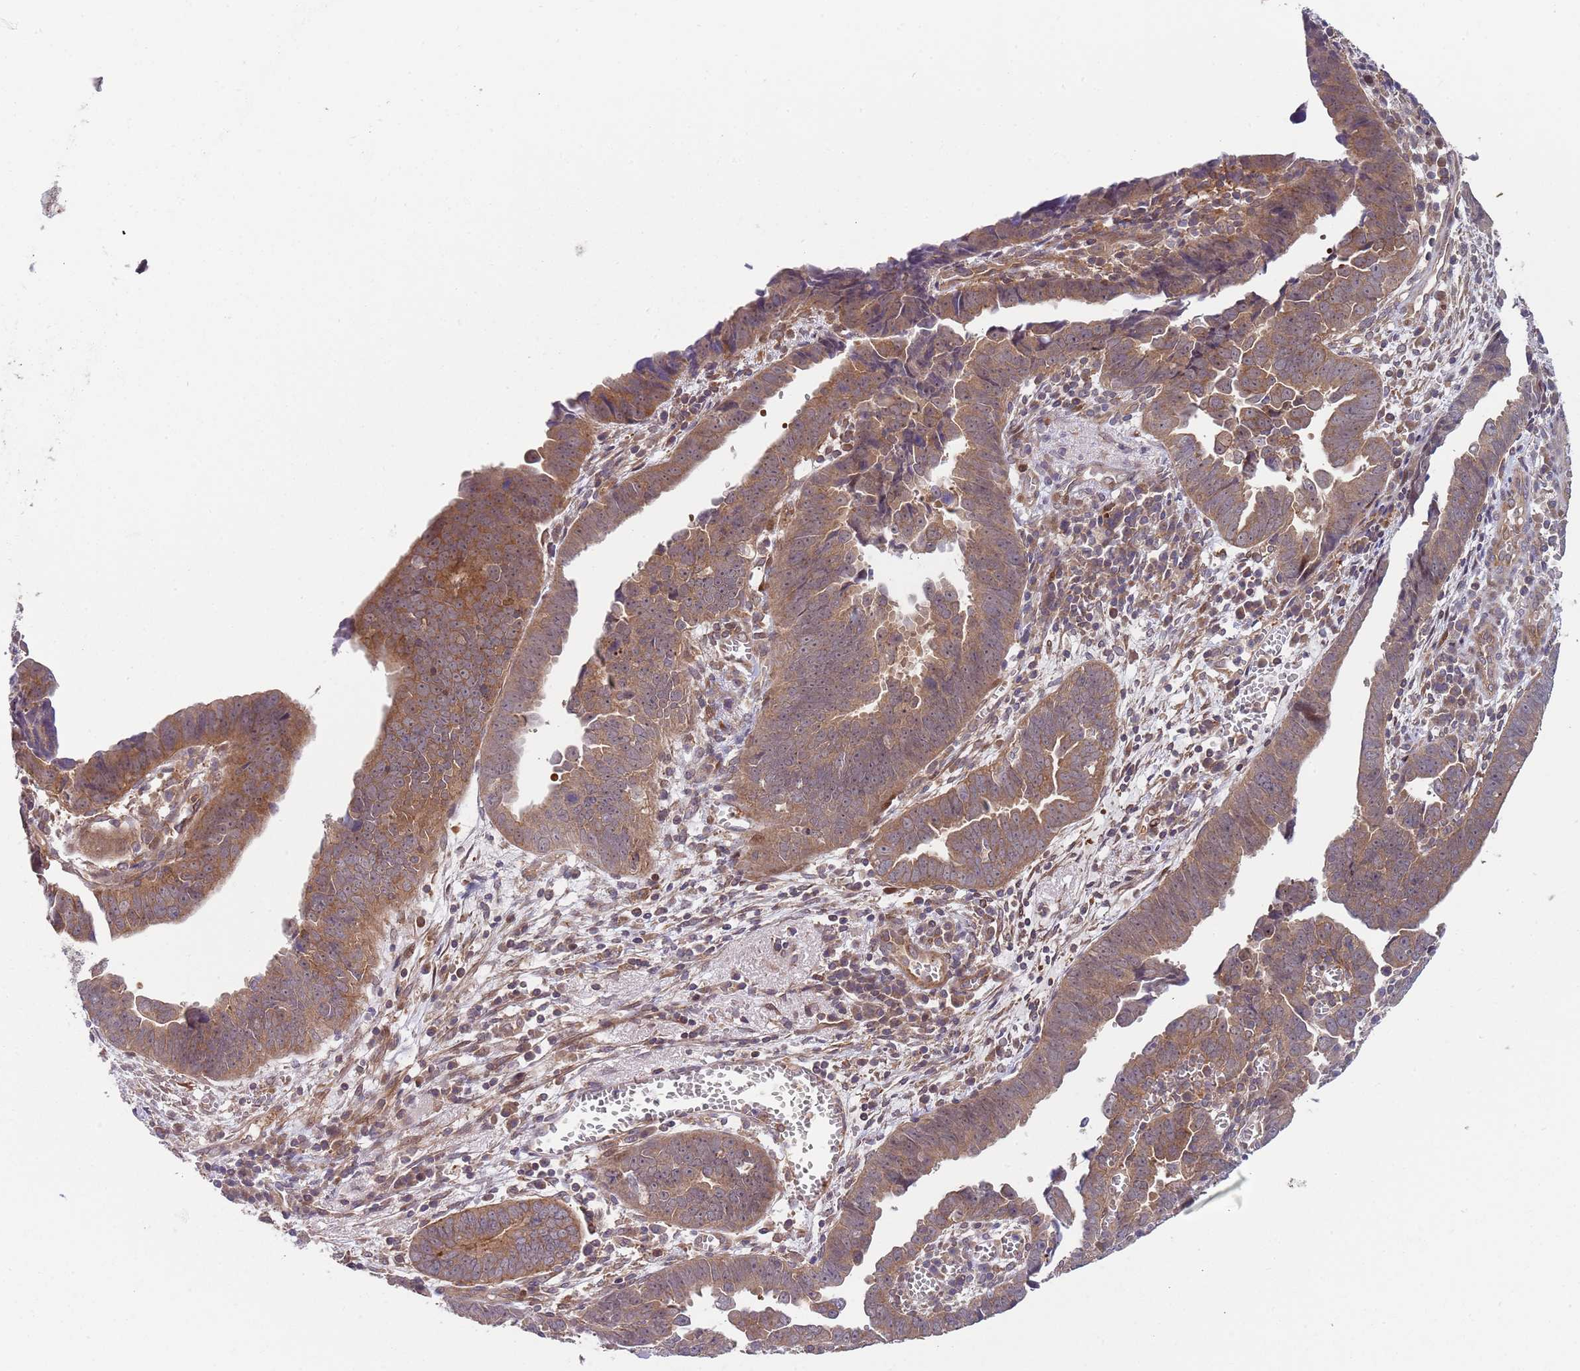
{"staining": {"intensity": "moderate", "quantity": ">75%", "location": "cytoplasmic/membranous"}, "tissue": "endometrial cancer", "cell_type": "Tumor cells", "image_type": "cancer", "snomed": [{"axis": "morphology", "description": "Adenocarcinoma, NOS"}, {"axis": "topography", "description": "Endometrium"}], "caption": "An image of human adenocarcinoma (endometrial) stained for a protein demonstrates moderate cytoplasmic/membranous brown staining in tumor cells. (DAB IHC with brightfield microscopy, high magnification).", "gene": "GGA1", "patient": {"sex": "female", "age": 75}}